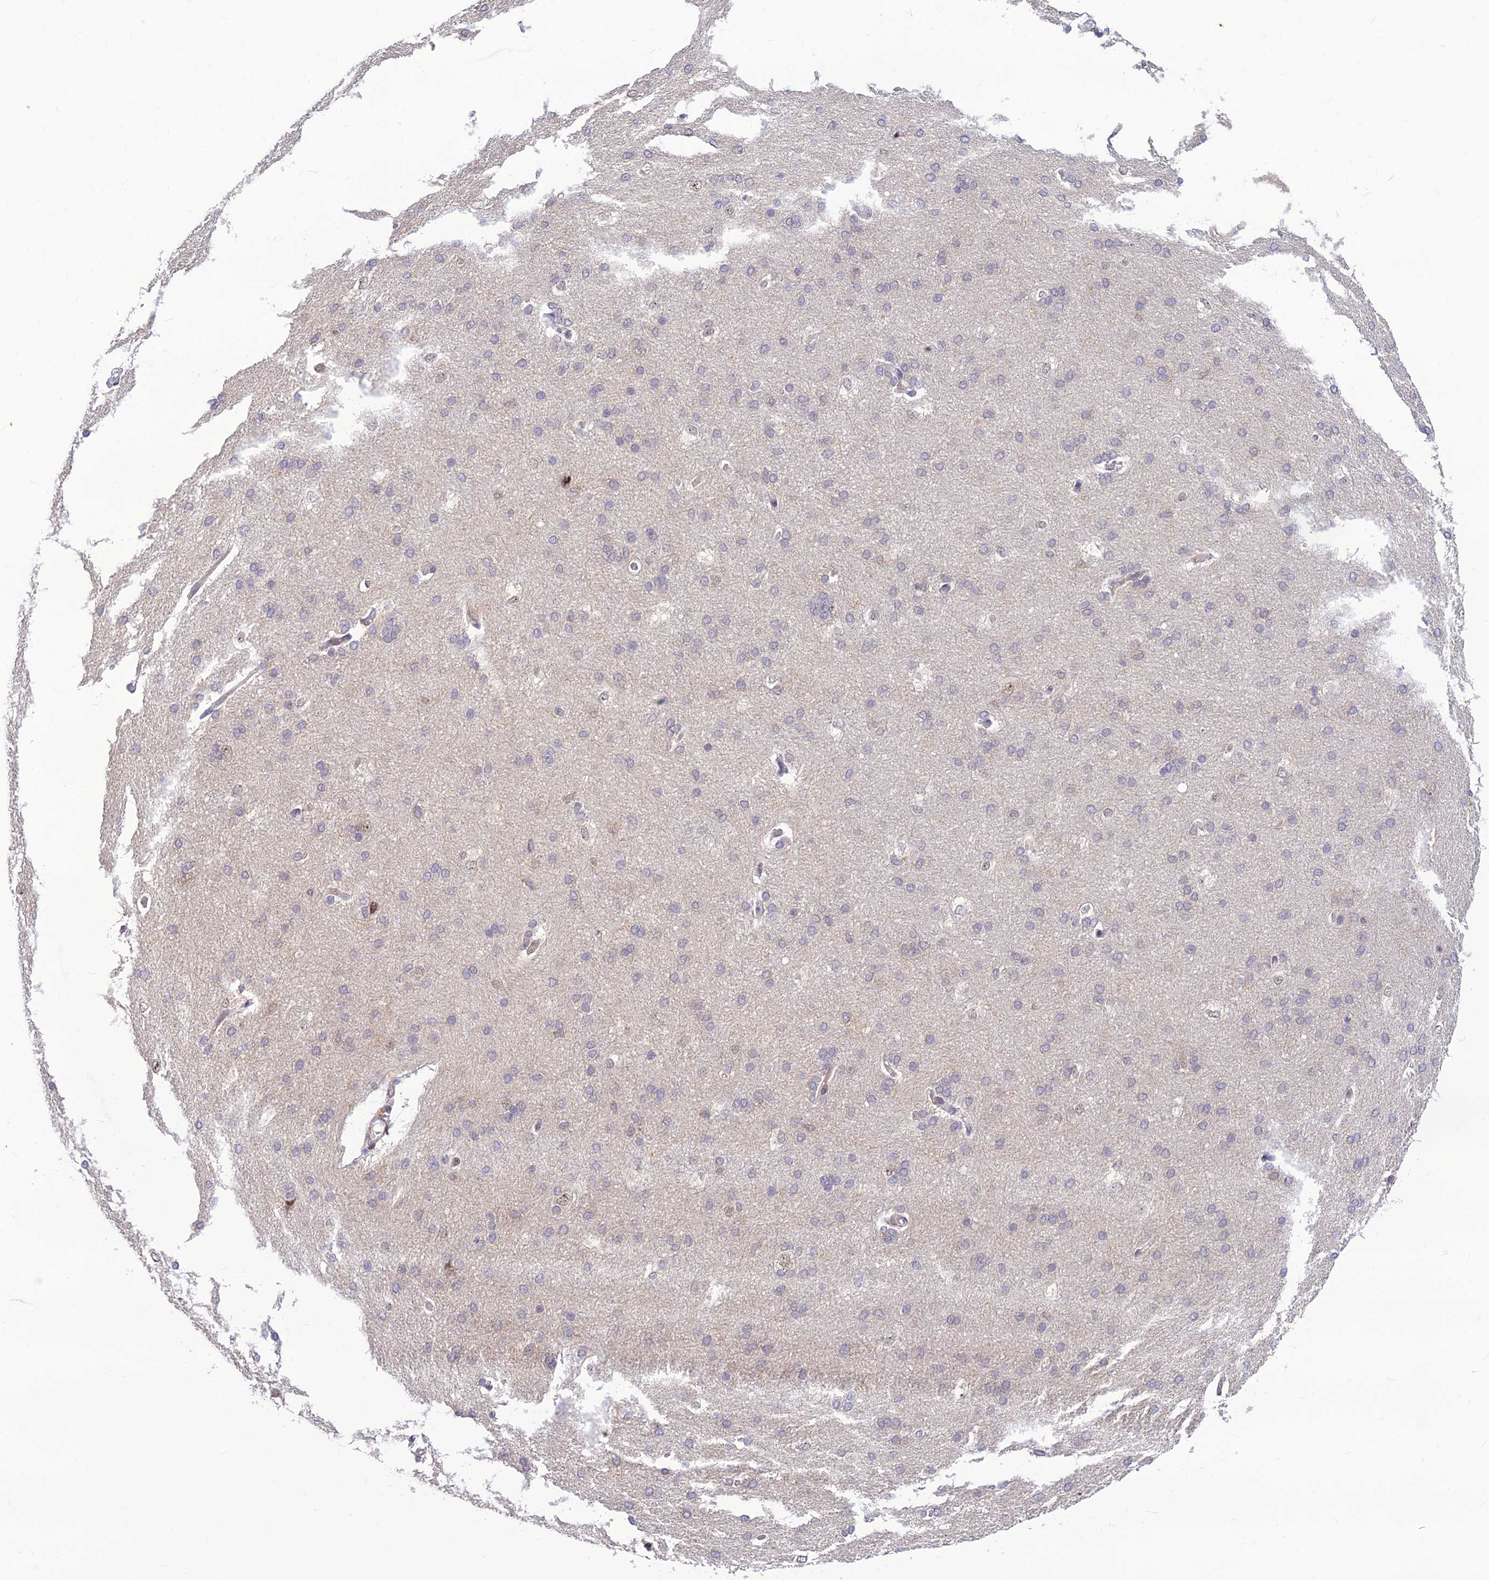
{"staining": {"intensity": "negative", "quantity": "none", "location": "none"}, "tissue": "cerebral cortex", "cell_type": "Endothelial cells", "image_type": "normal", "snomed": [{"axis": "morphology", "description": "Normal tissue, NOS"}, {"axis": "topography", "description": "Cerebral cortex"}], "caption": "High power microscopy photomicrograph of an immunohistochemistry photomicrograph of benign cerebral cortex, revealing no significant staining in endothelial cells.", "gene": "ASPDH", "patient": {"sex": "male", "age": 62}}